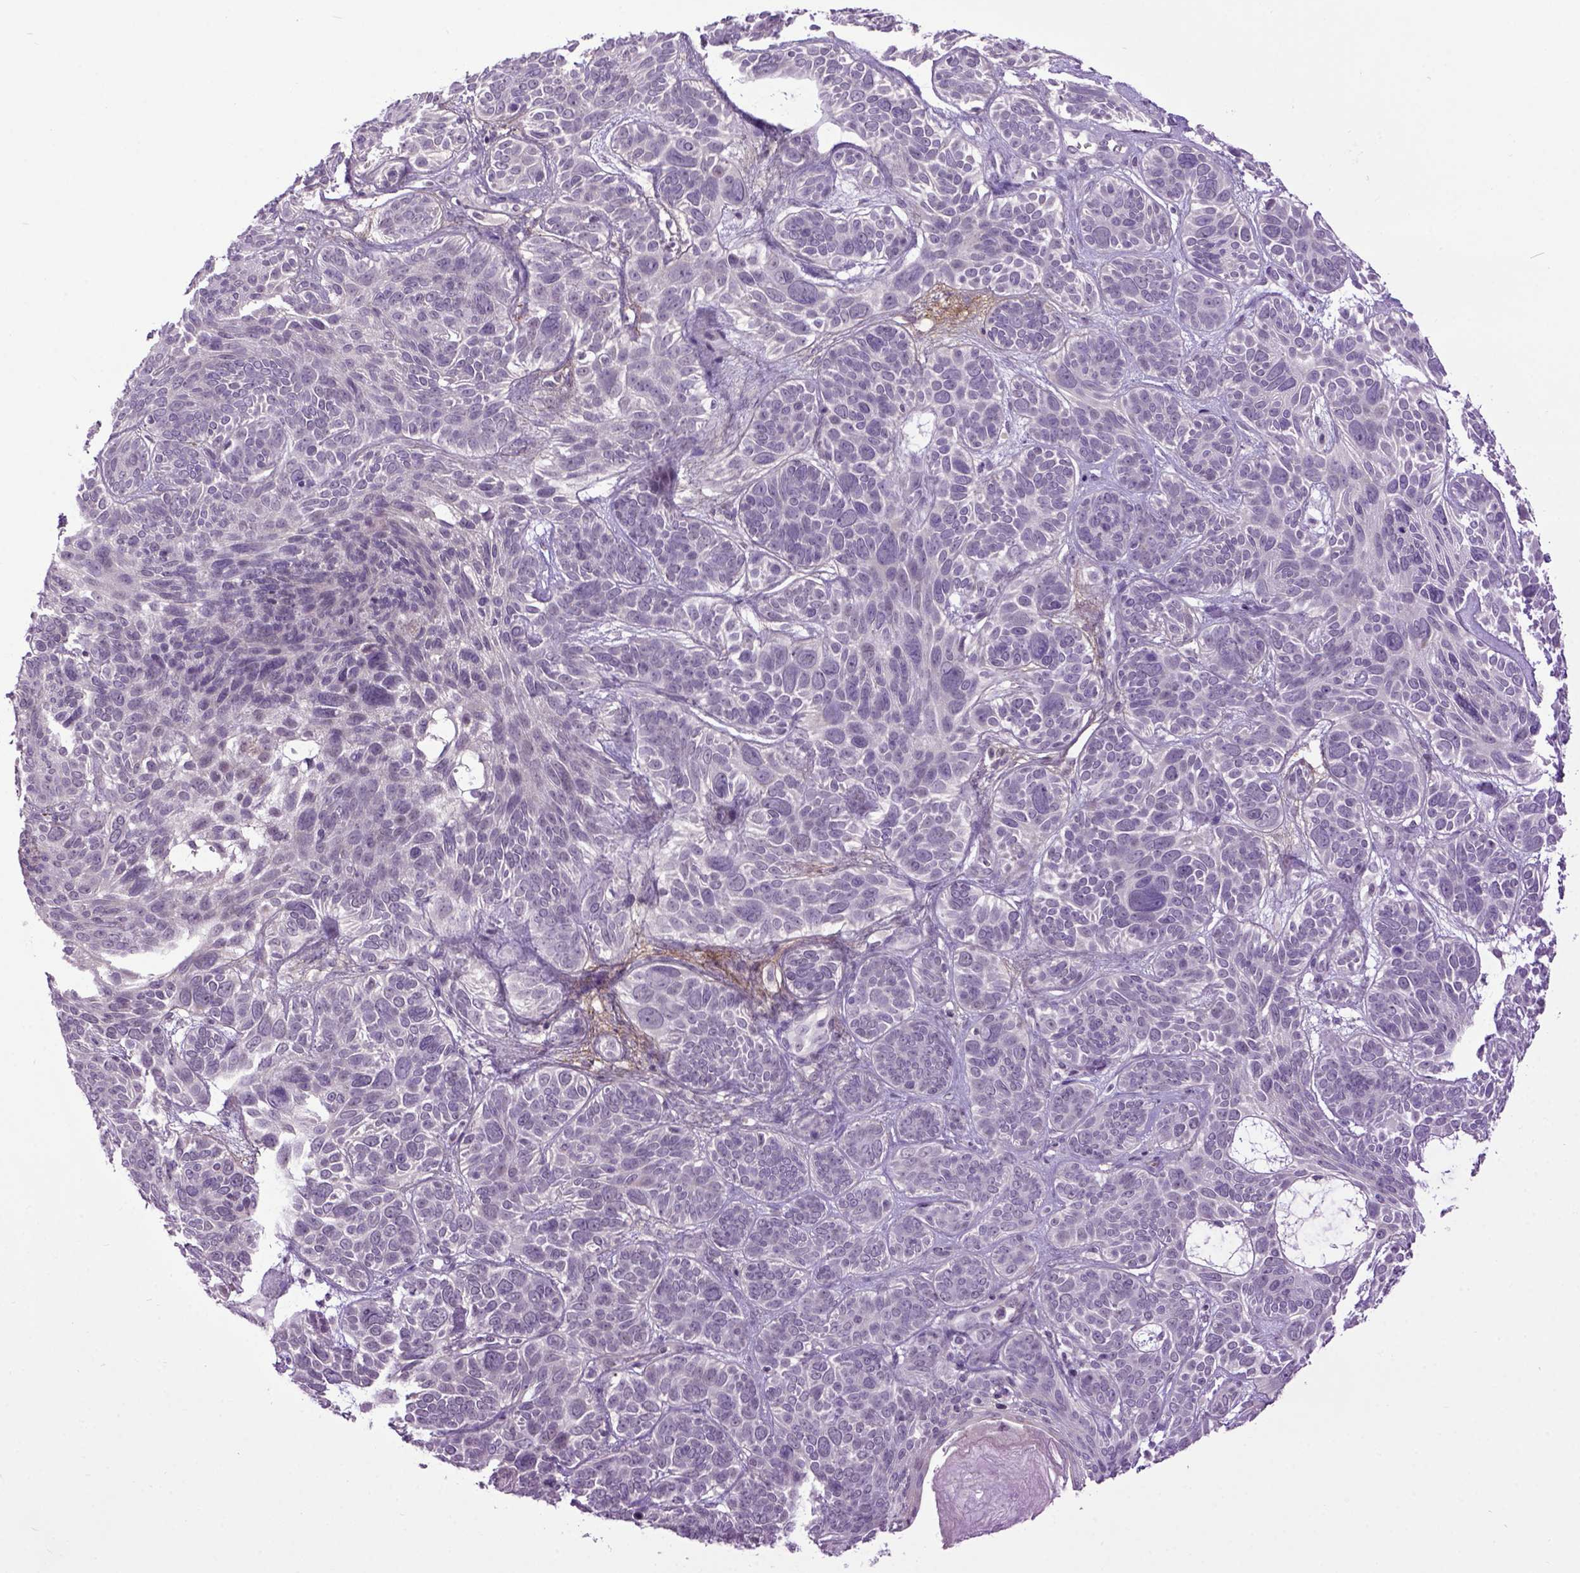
{"staining": {"intensity": "negative", "quantity": "none", "location": "none"}, "tissue": "skin cancer", "cell_type": "Tumor cells", "image_type": "cancer", "snomed": [{"axis": "morphology", "description": "Basal cell carcinoma"}, {"axis": "topography", "description": "Skin"}, {"axis": "topography", "description": "Skin of face"}], "caption": "High power microscopy histopathology image of an immunohistochemistry (IHC) histopathology image of skin basal cell carcinoma, revealing no significant expression in tumor cells.", "gene": "EMILIN3", "patient": {"sex": "male", "age": 73}}